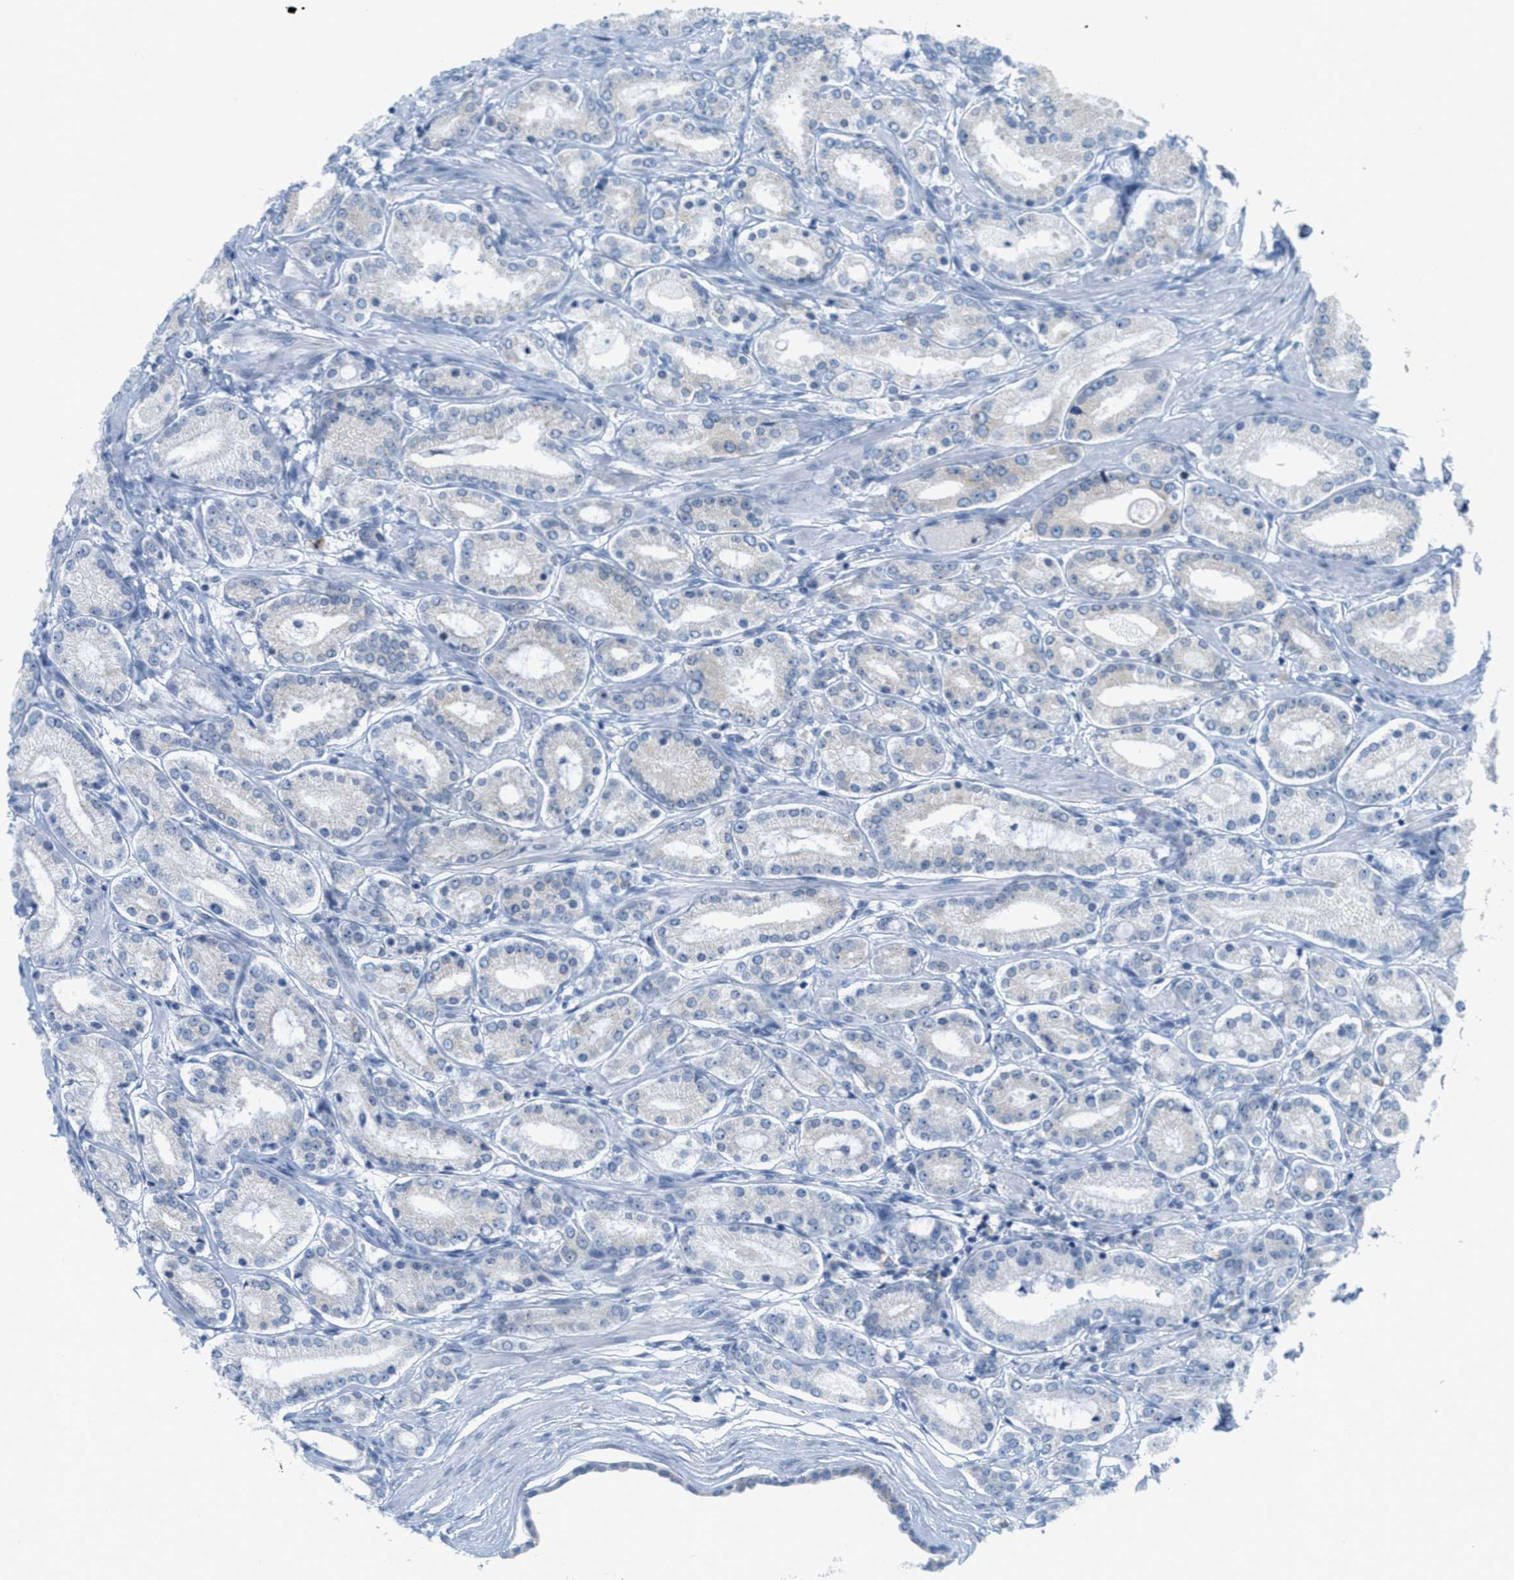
{"staining": {"intensity": "negative", "quantity": "none", "location": "none"}, "tissue": "prostate cancer", "cell_type": "Tumor cells", "image_type": "cancer", "snomed": [{"axis": "morphology", "description": "Adenocarcinoma, Low grade"}, {"axis": "topography", "description": "Prostate"}], "caption": "Low-grade adenocarcinoma (prostate) was stained to show a protein in brown. There is no significant positivity in tumor cells.", "gene": "TEX264", "patient": {"sex": "male", "age": 63}}